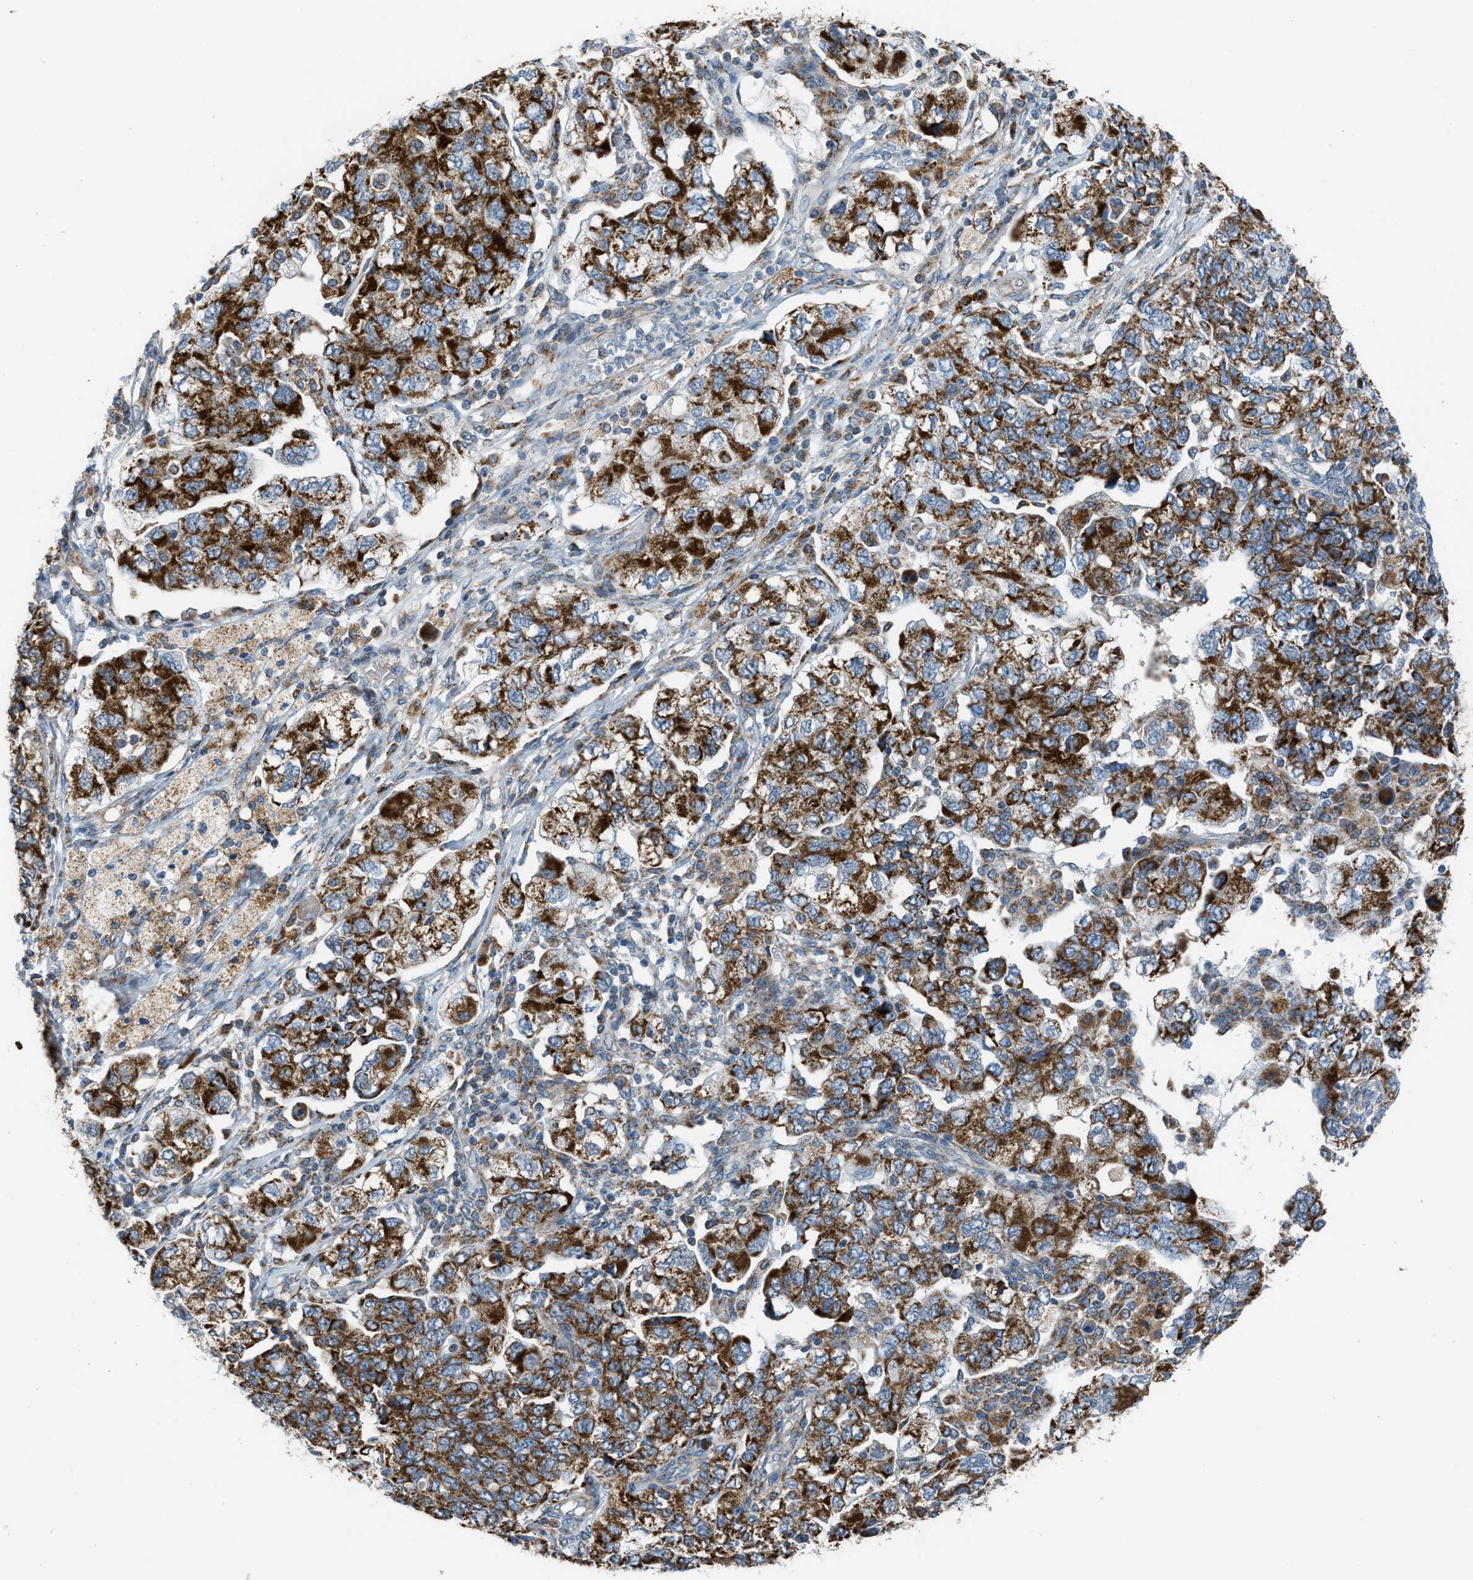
{"staining": {"intensity": "strong", "quantity": ">75%", "location": "cytoplasmic/membranous"}, "tissue": "ovarian cancer", "cell_type": "Tumor cells", "image_type": "cancer", "snomed": [{"axis": "morphology", "description": "Carcinoma, NOS"}, {"axis": "morphology", "description": "Cystadenocarcinoma, serous, NOS"}, {"axis": "topography", "description": "Ovary"}], "caption": "About >75% of tumor cells in human ovarian cancer reveal strong cytoplasmic/membranous protein staining as visualized by brown immunohistochemical staining.", "gene": "SMIM20", "patient": {"sex": "female", "age": 69}}